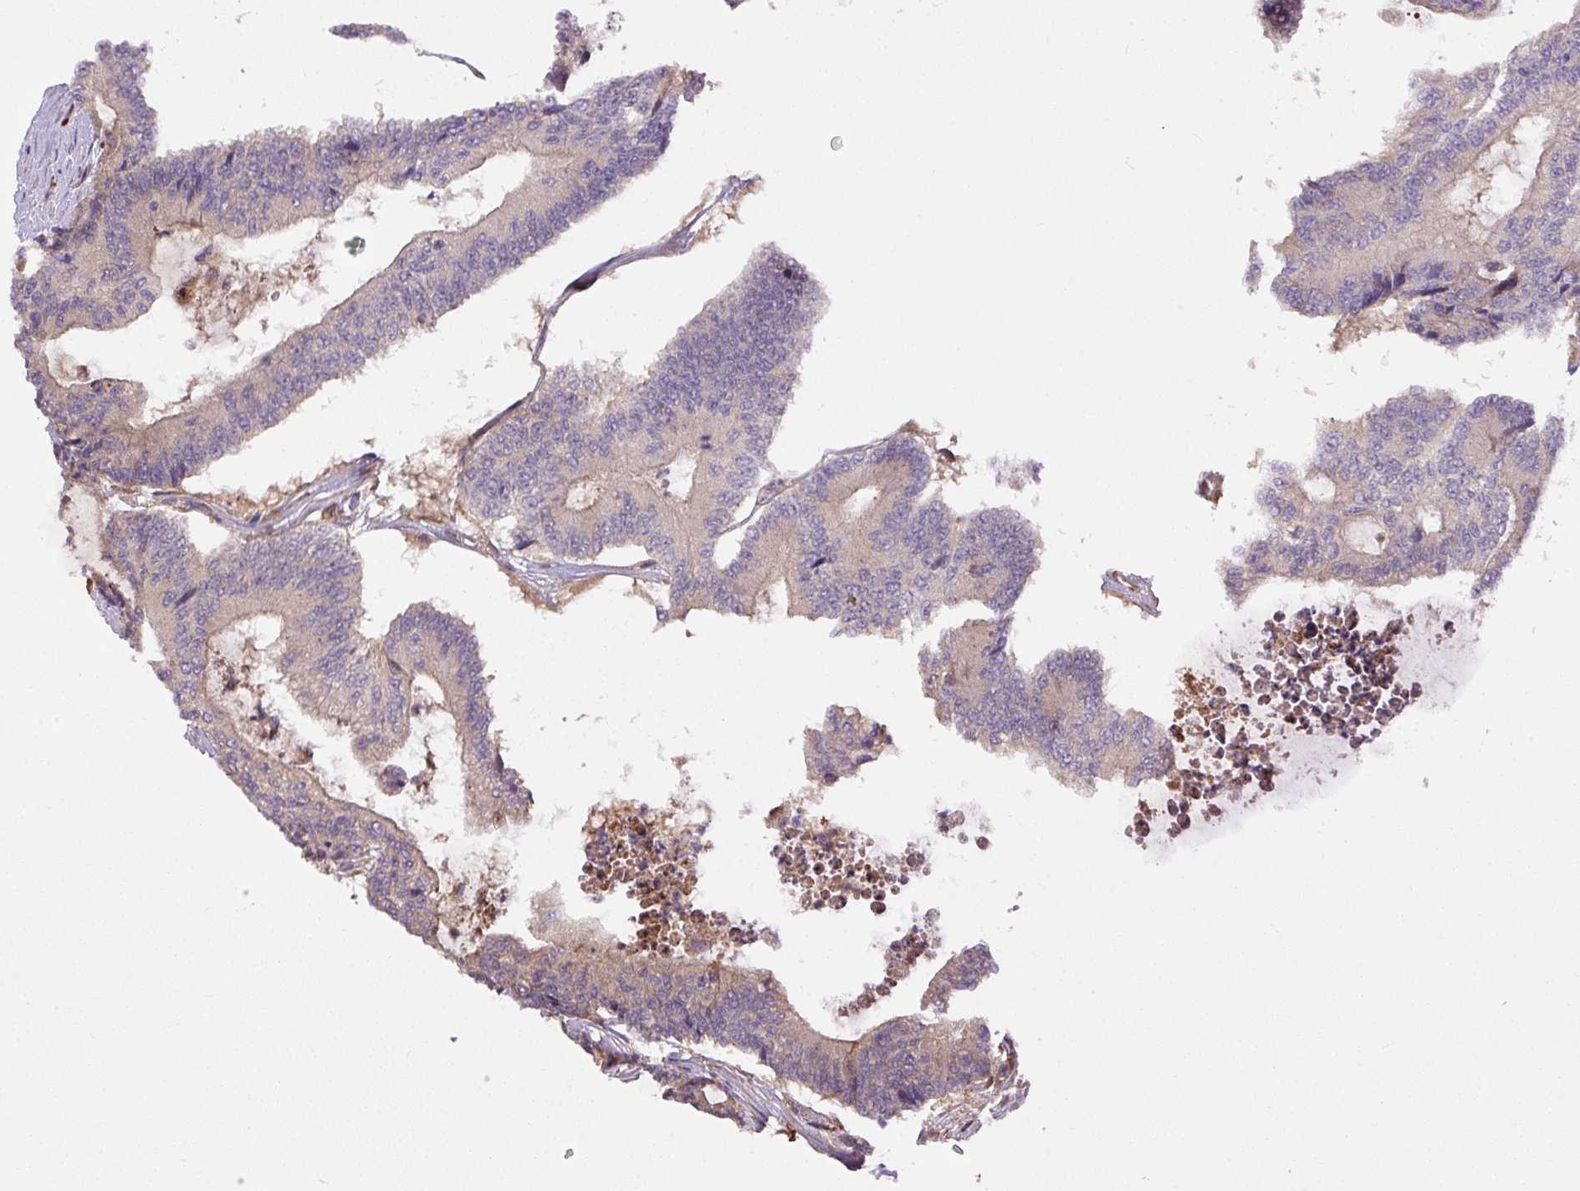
{"staining": {"intensity": "weak", "quantity": "<25%", "location": "cytoplasmic/membranous"}, "tissue": "colorectal cancer", "cell_type": "Tumor cells", "image_type": "cancer", "snomed": [{"axis": "morphology", "description": "Adenocarcinoma, NOS"}, {"axis": "topography", "description": "Colon"}], "caption": "Protein analysis of adenocarcinoma (colorectal) displays no significant staining in tumor cells. (DAB (3,3'-diaminobenzidine) immunohistochemistry (IHC) visualized using brightfield microscopy, high magnification).", "gene": "PPME1", "patient": {"sex": "female", "age": 84}}